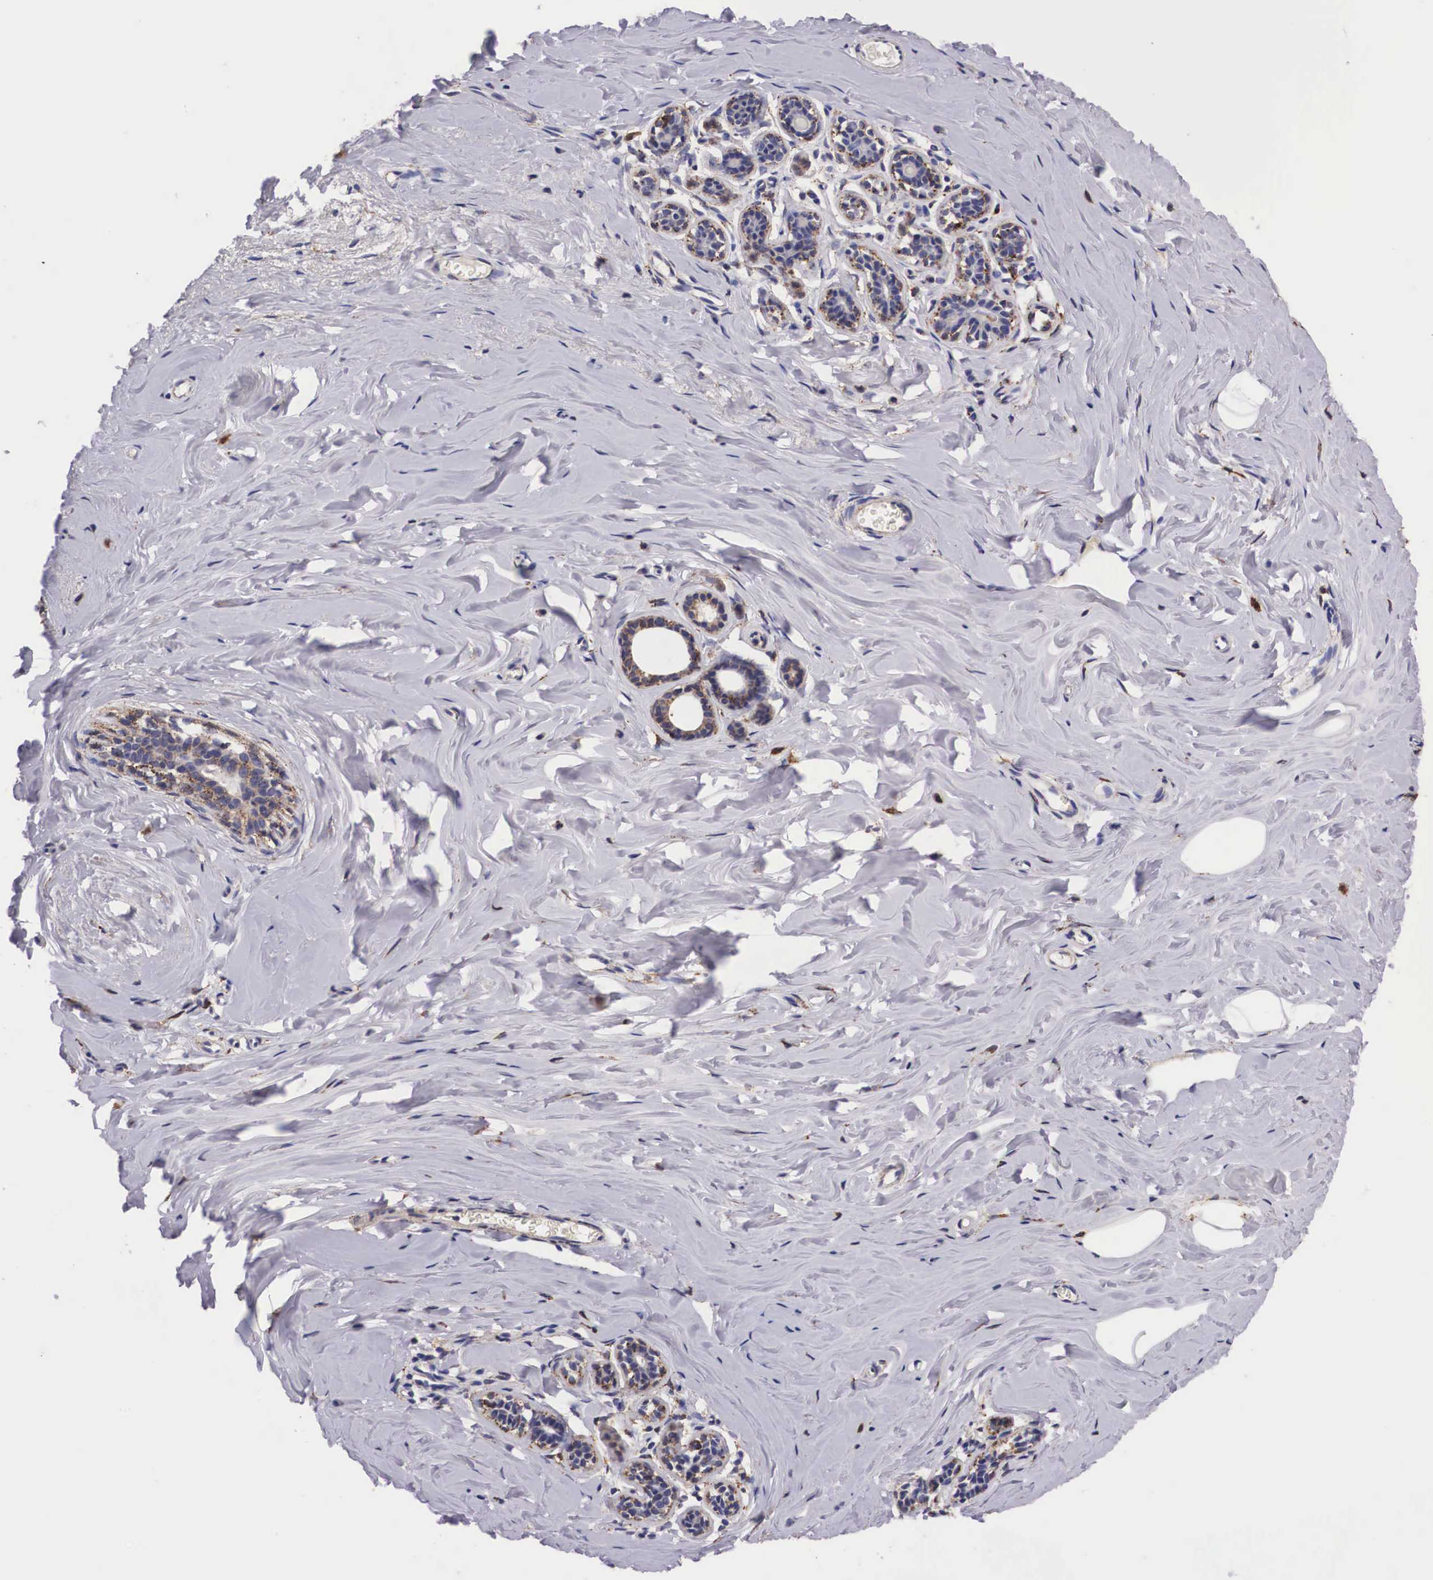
{"staining": {"intensity": "negative", "quantity": "none", "location": "none"}, "tissue": "breast", "cell_type": "Adipocytes", "image_type": "normal", "snomed": [{"axis": "morphology", "description": "Normal tissue, NOS"}, {"axis": "topography", "description": "Breast"}], "caption": "There is no significant staining in adipocytes of breast. (Immunohistochemistry, brightfield microscopy, high magnification).", "gene": "NAGA", "patient": {"sex": "female", "age": 45}}